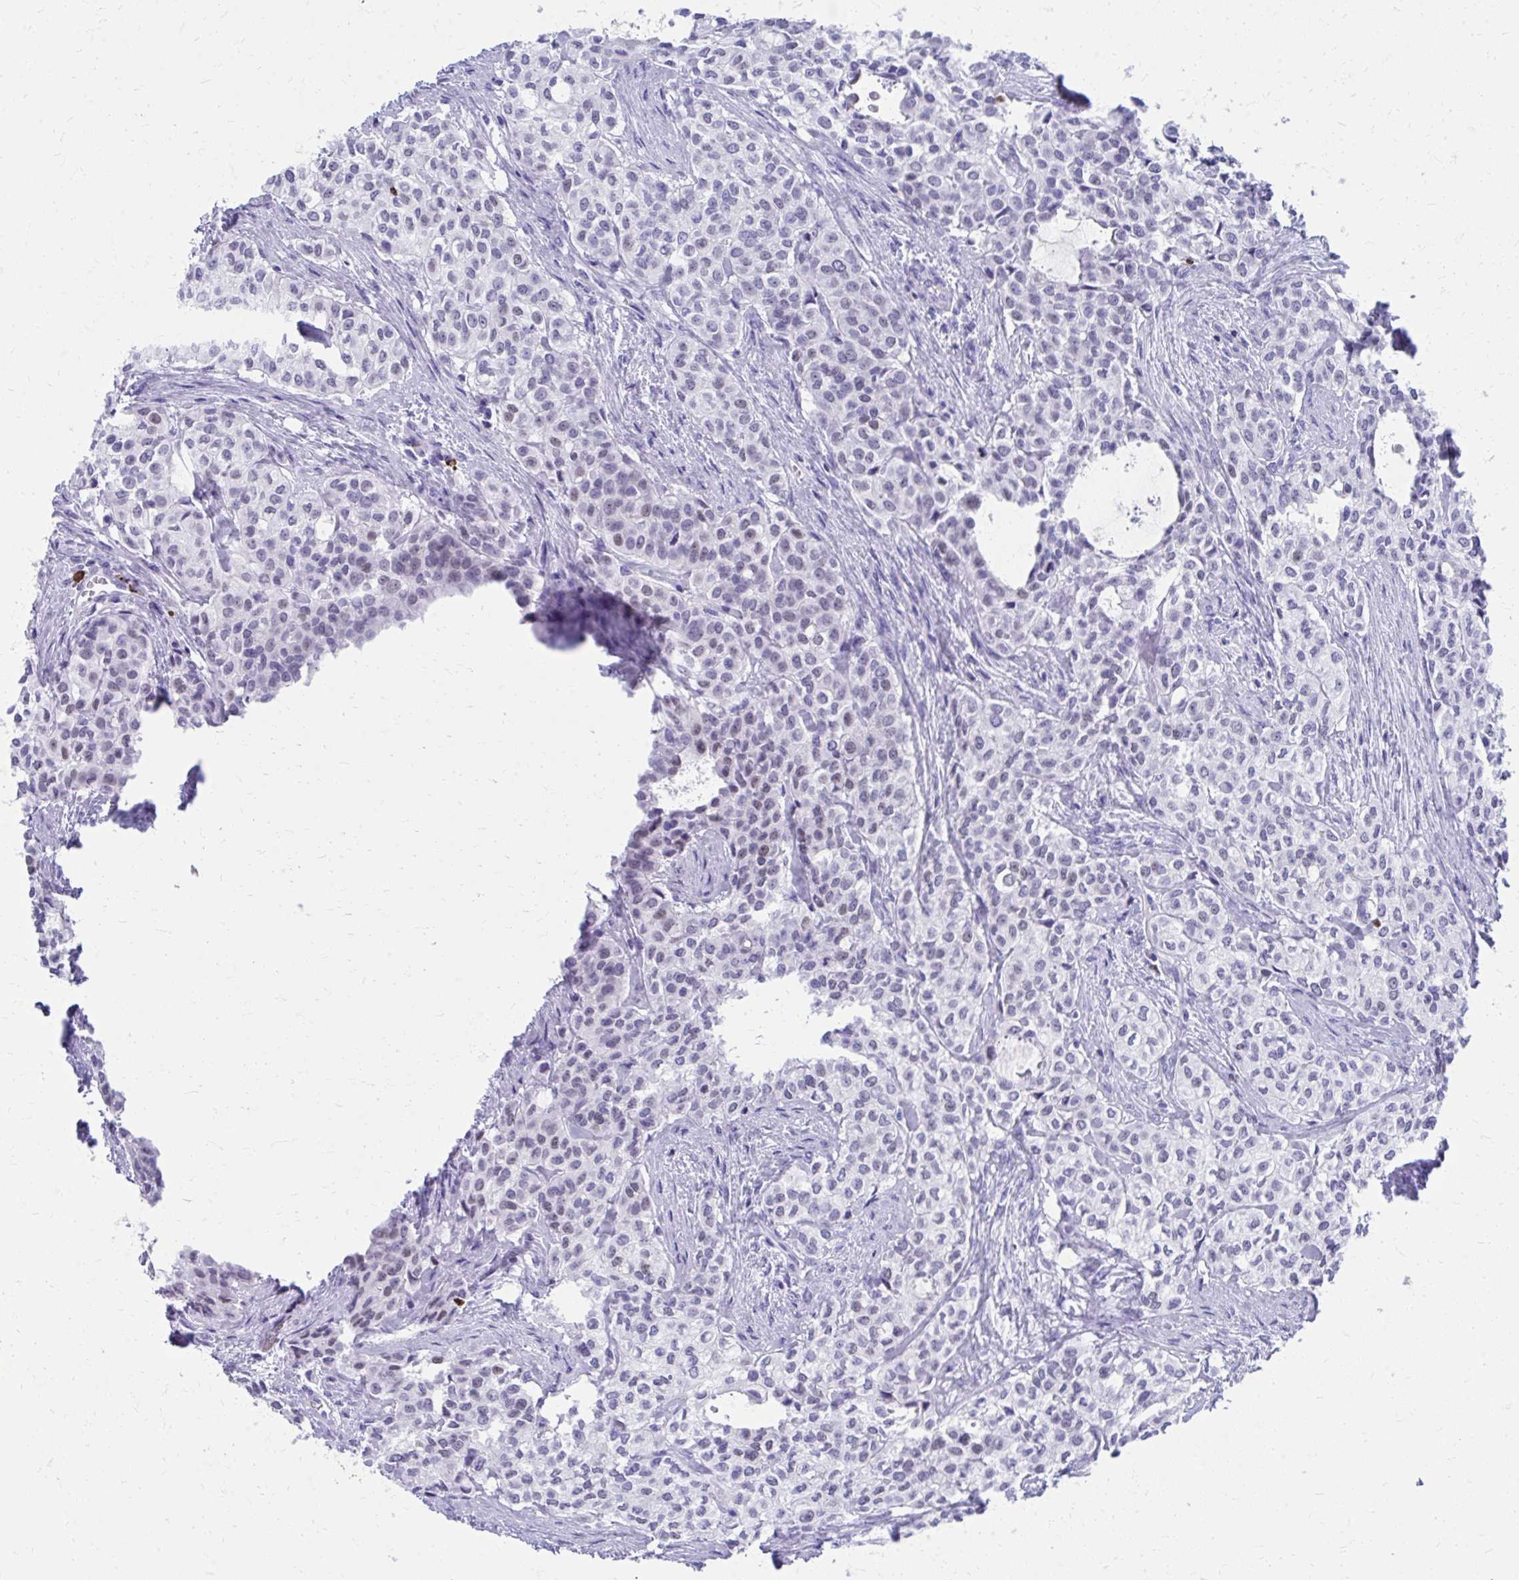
{"staining": {"intensity": "weak", "quantity": "<25%", "location": "nuclear"}, "tissue": "head and neck cancer", "cell_type": "Tumor cells", "image_type": "cancer", "snomed": [{"axis": "morphology", "description": "Adenocarcinoma, NOS"}, {"axis": "topography", "description": "Head-Neck"}], "caption": "This is an immunohistochemistry (IHC) photomicrograph of human head and neck cancer (adenocarcinoma). There is no expression in tumor cells.", "gene": "RUNX3", "patient": {"sex": "male", "age": 81}}